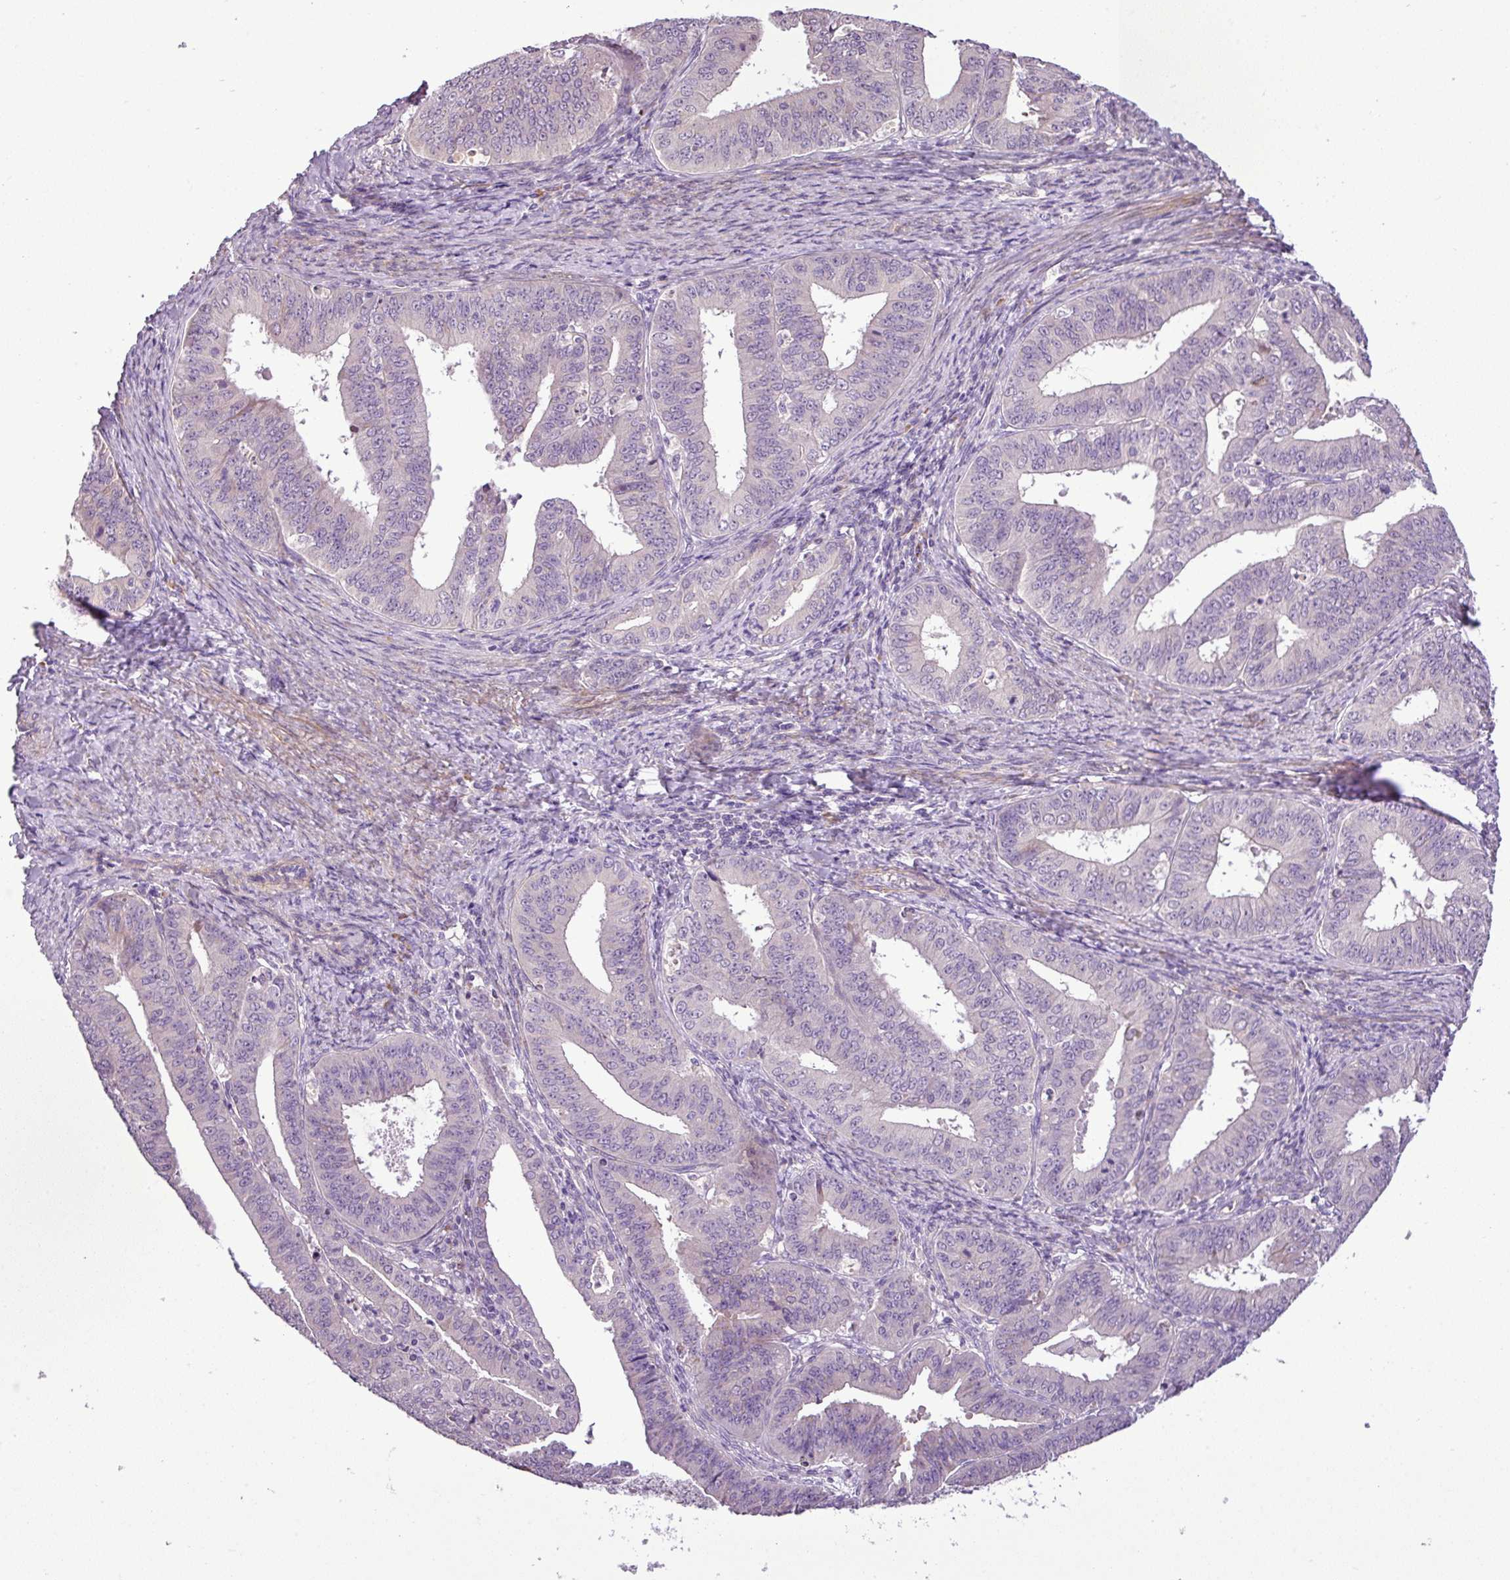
{"staining": {"intensity": "weak", "quantity": "<25%", "location": "cytoplasmic/membranous"}, "tissue": "endometrial cancer", "cell_type": "Tumor cells", "image_type": "cancer", "snomed": [{"axis": "morphology", "description": "Adenocarcinoma, NOS"}, {"axis": "topography", "description": "Endometrium"}], "caption": "Micrograph shows no protein expression in tumor cells of endometrial adenocarcinoma tissue. The staining was performed using DAB to visualize the protein expression in brown, while the nuclei were stained in blue with hematoxylin (Magnification: 20x).", "gene": "MOCS3", "patient": {"sex": "female", "age": 73}}